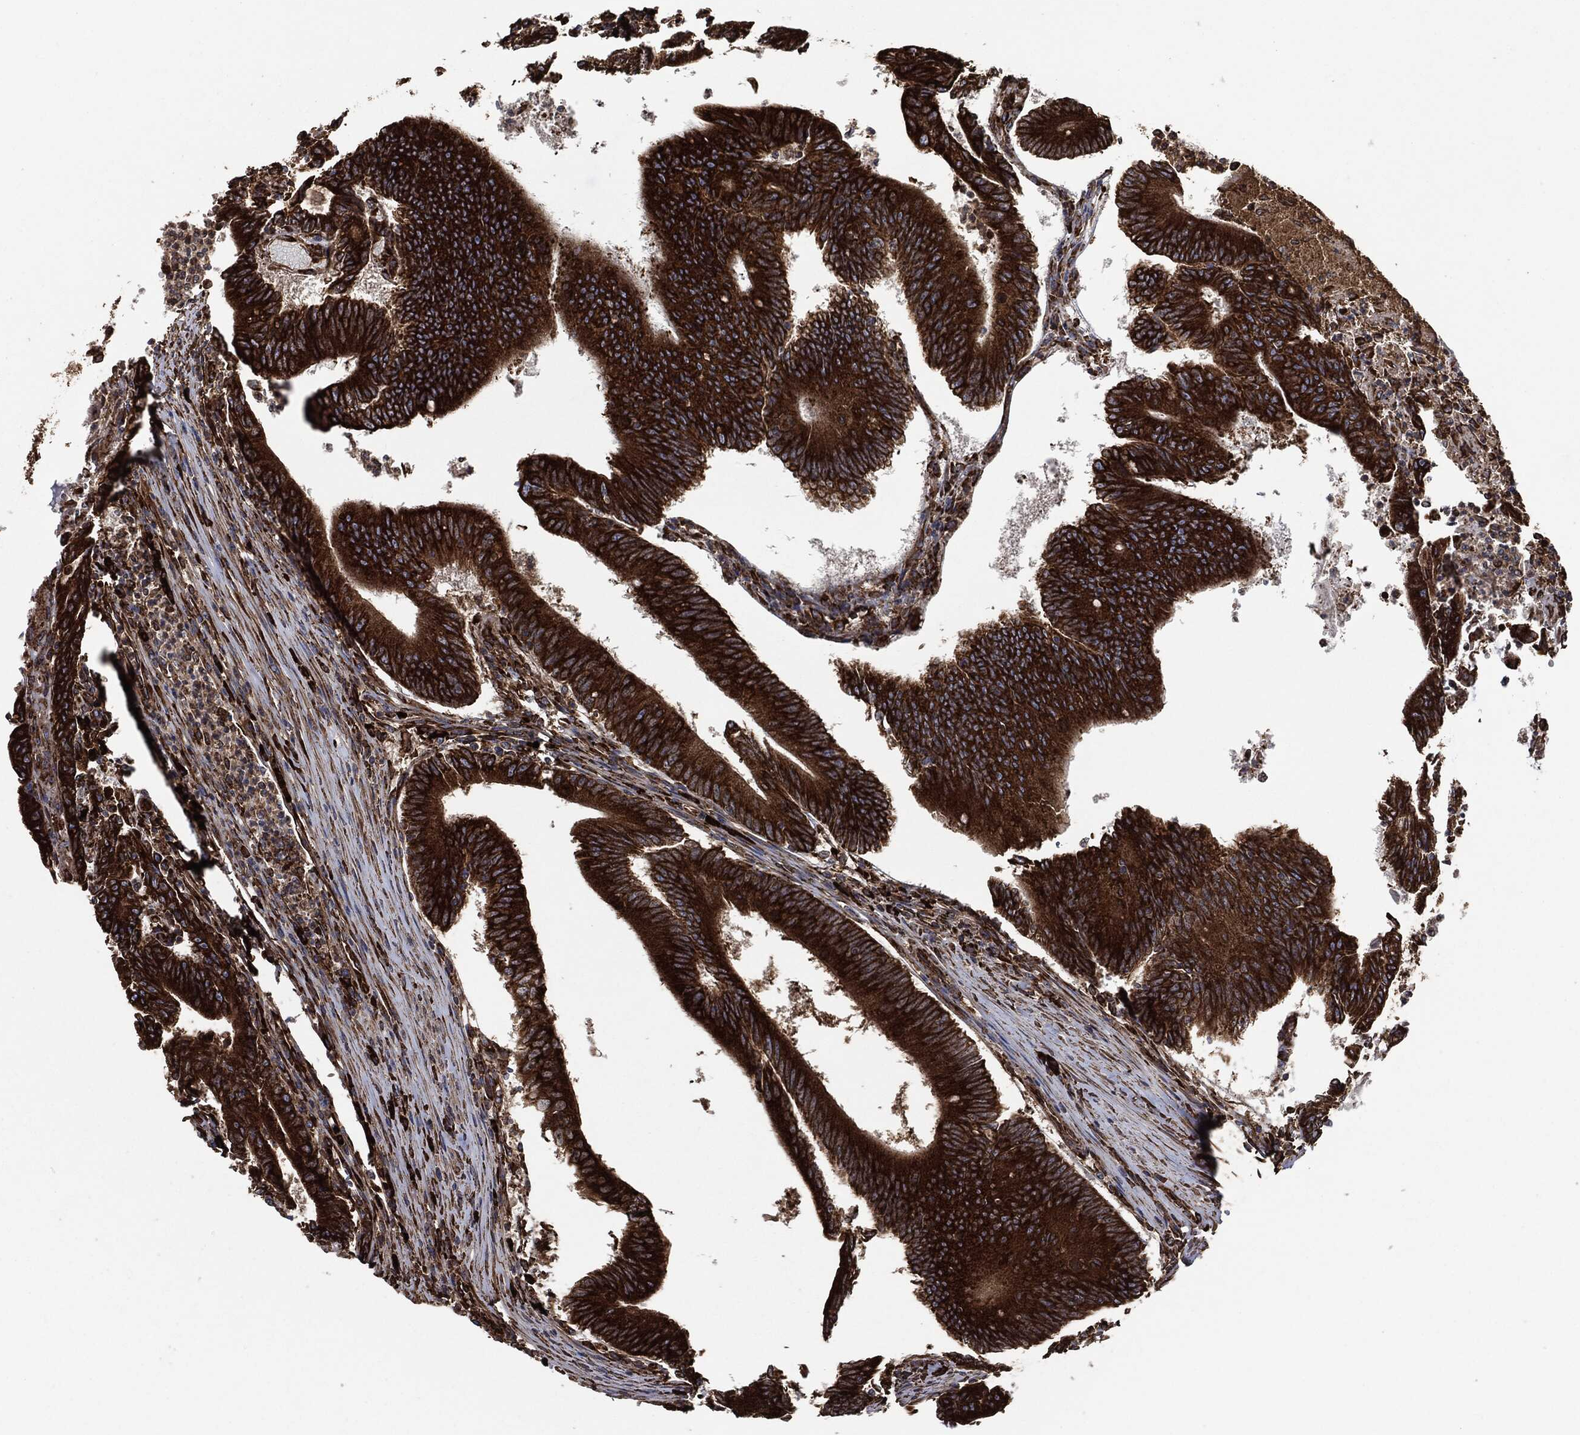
{"staining": {"intensity": "strong", "quantity": ">75%", "location": "cytoplasmic/membranous"}, "tissue": "colorectal cancer", "cell_type": "Tumor cells", "image_type": "cancer", "snomed": [{"axis": "morphology", "description": "Adenocarcinoma, NOS"}, {"axis": "topography", "description": "Colon"}], "caption": "Human colorectal adenocarcinoma stained with a brown dye demonstrates strong cytoplasmic/membranous positive staining in about >75% of tumor cells.", "gene": "AMFR", "patient": {"sex": "female", "age": 70}}